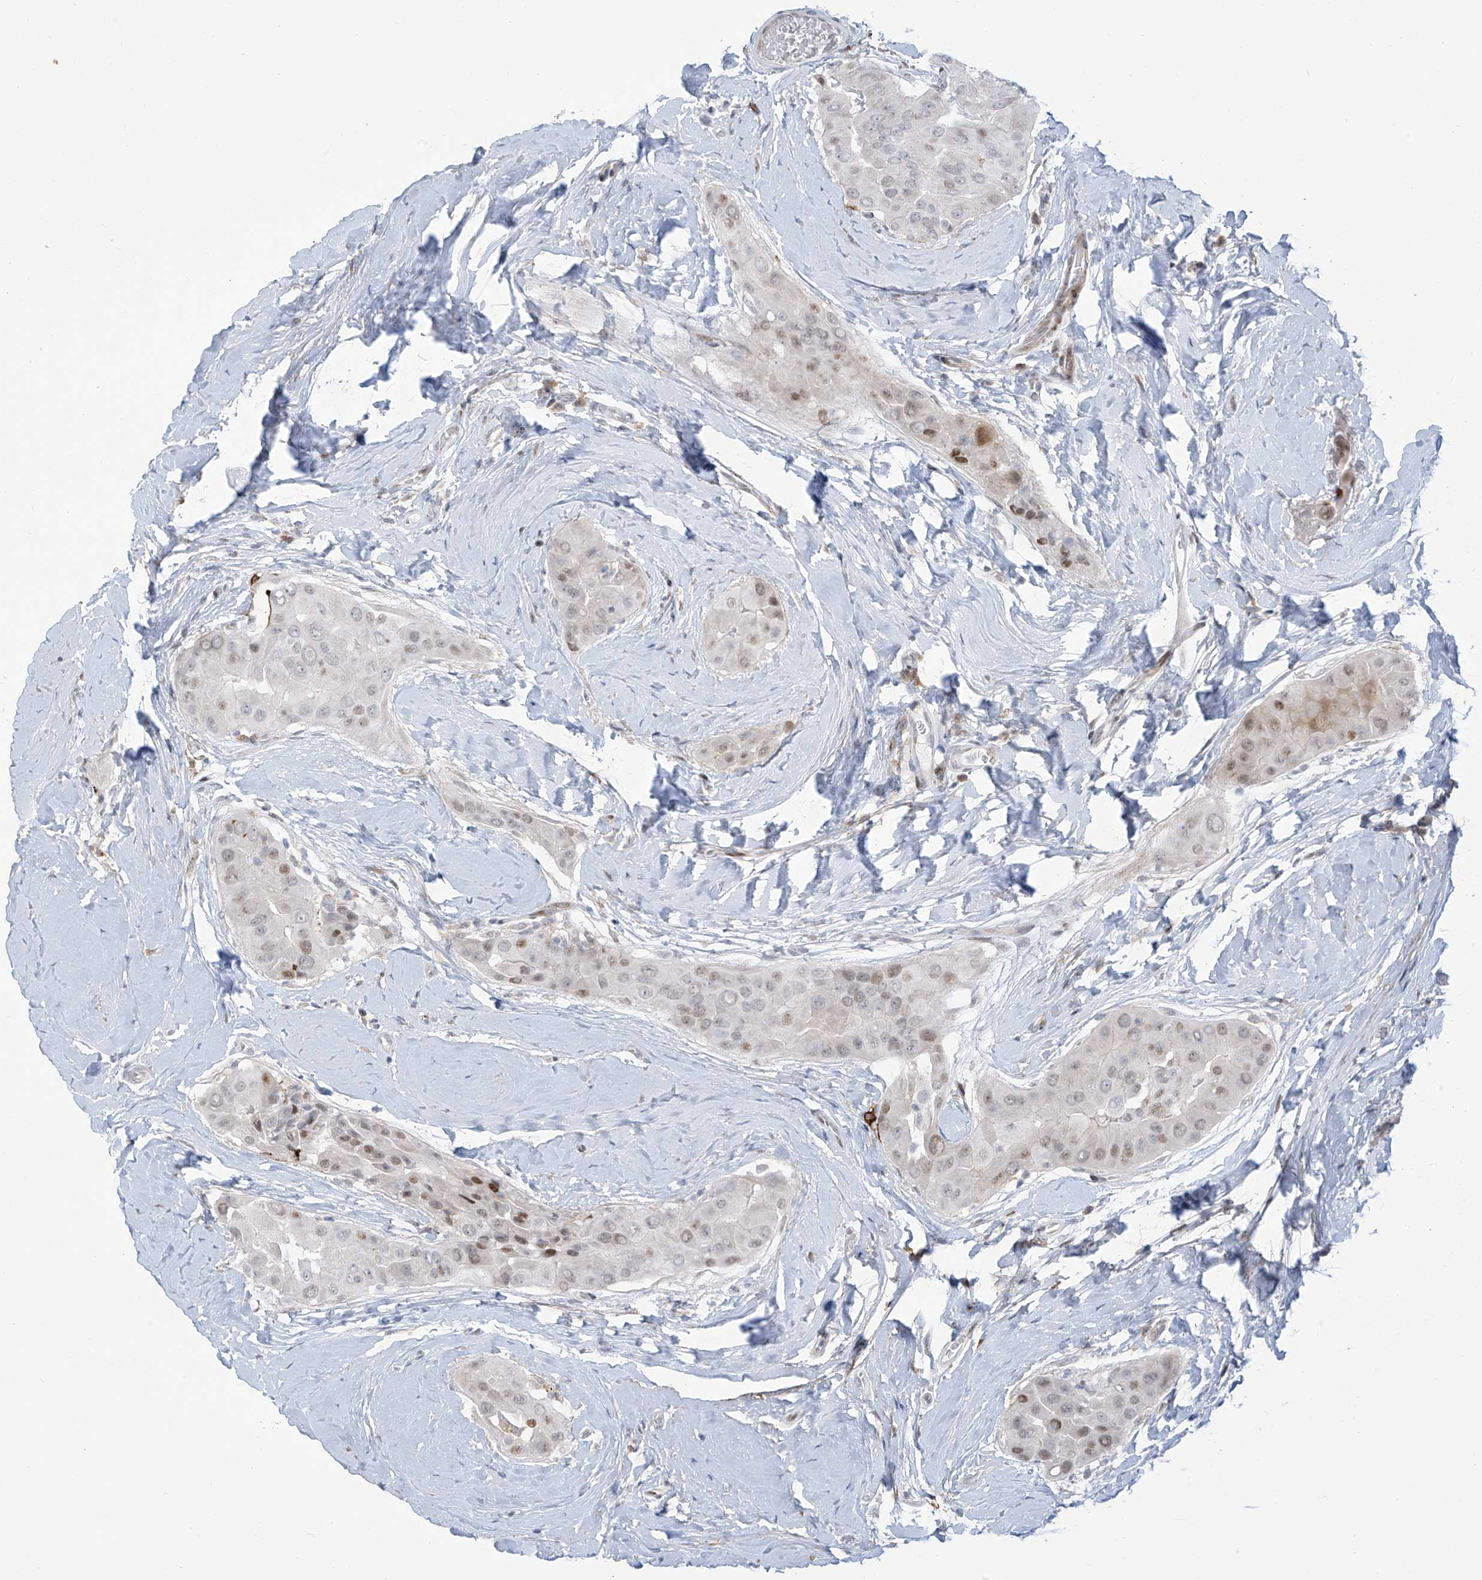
{"staining": {"intensity": "weak", "quantity": ">75%", "location": "nuclear"}, "tissue": "thyroid cancer", "cell_type": "Tumor cells", "image_type": "cancer", "snomed": [{"axis": "morphology", "description": "Papillary adenocarcinoma, NOS"}, {"axis": "topography", "description": "Thyroid gland"}], "caption": "The photomicrograph reveals staining of thyroid cancer (papillary adenocarcinoma), revealing weak nuclear protein staining (brown color) within tumor cells.", "gene": "LIN9", "patient": {"sex": "male", "age": 33}}